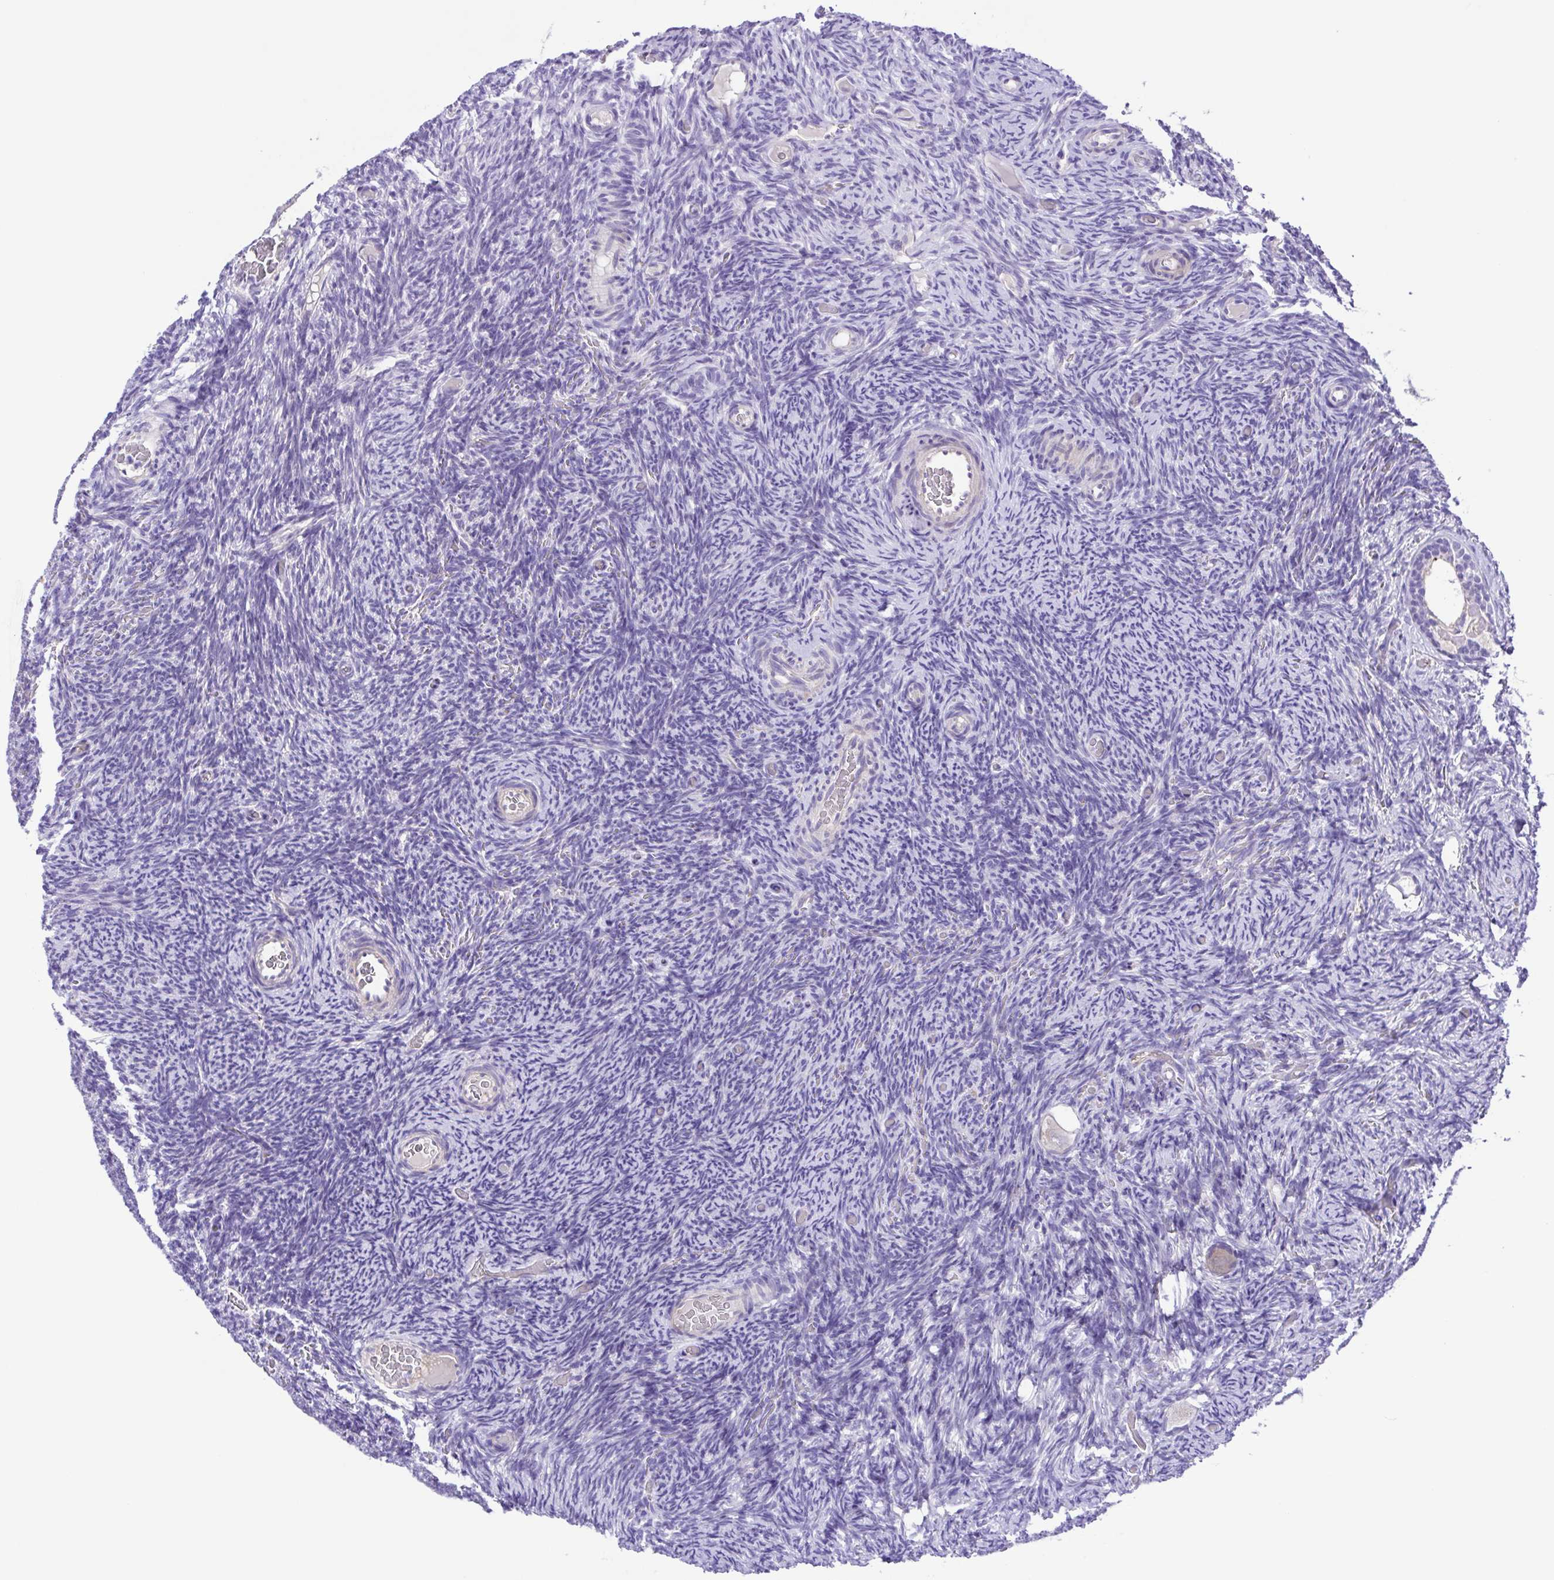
{"staining": {"intensity": "negative", "quantity": "none", "location": "none"}, "tissue": "ovary", "cell_type": "Follicle cells", "image_type": "normal", "snomed": [{"axis": "morphology", "description": "Normal tissue, NOS"}, {"axis": "topography", "description": "Ovary"}], "caption": "Immunohistochemical staining of benign ovary reveals no significant staining in follicle cells.", "gene": "ISM2", "patient": {"sex": "female", "age": 34}}